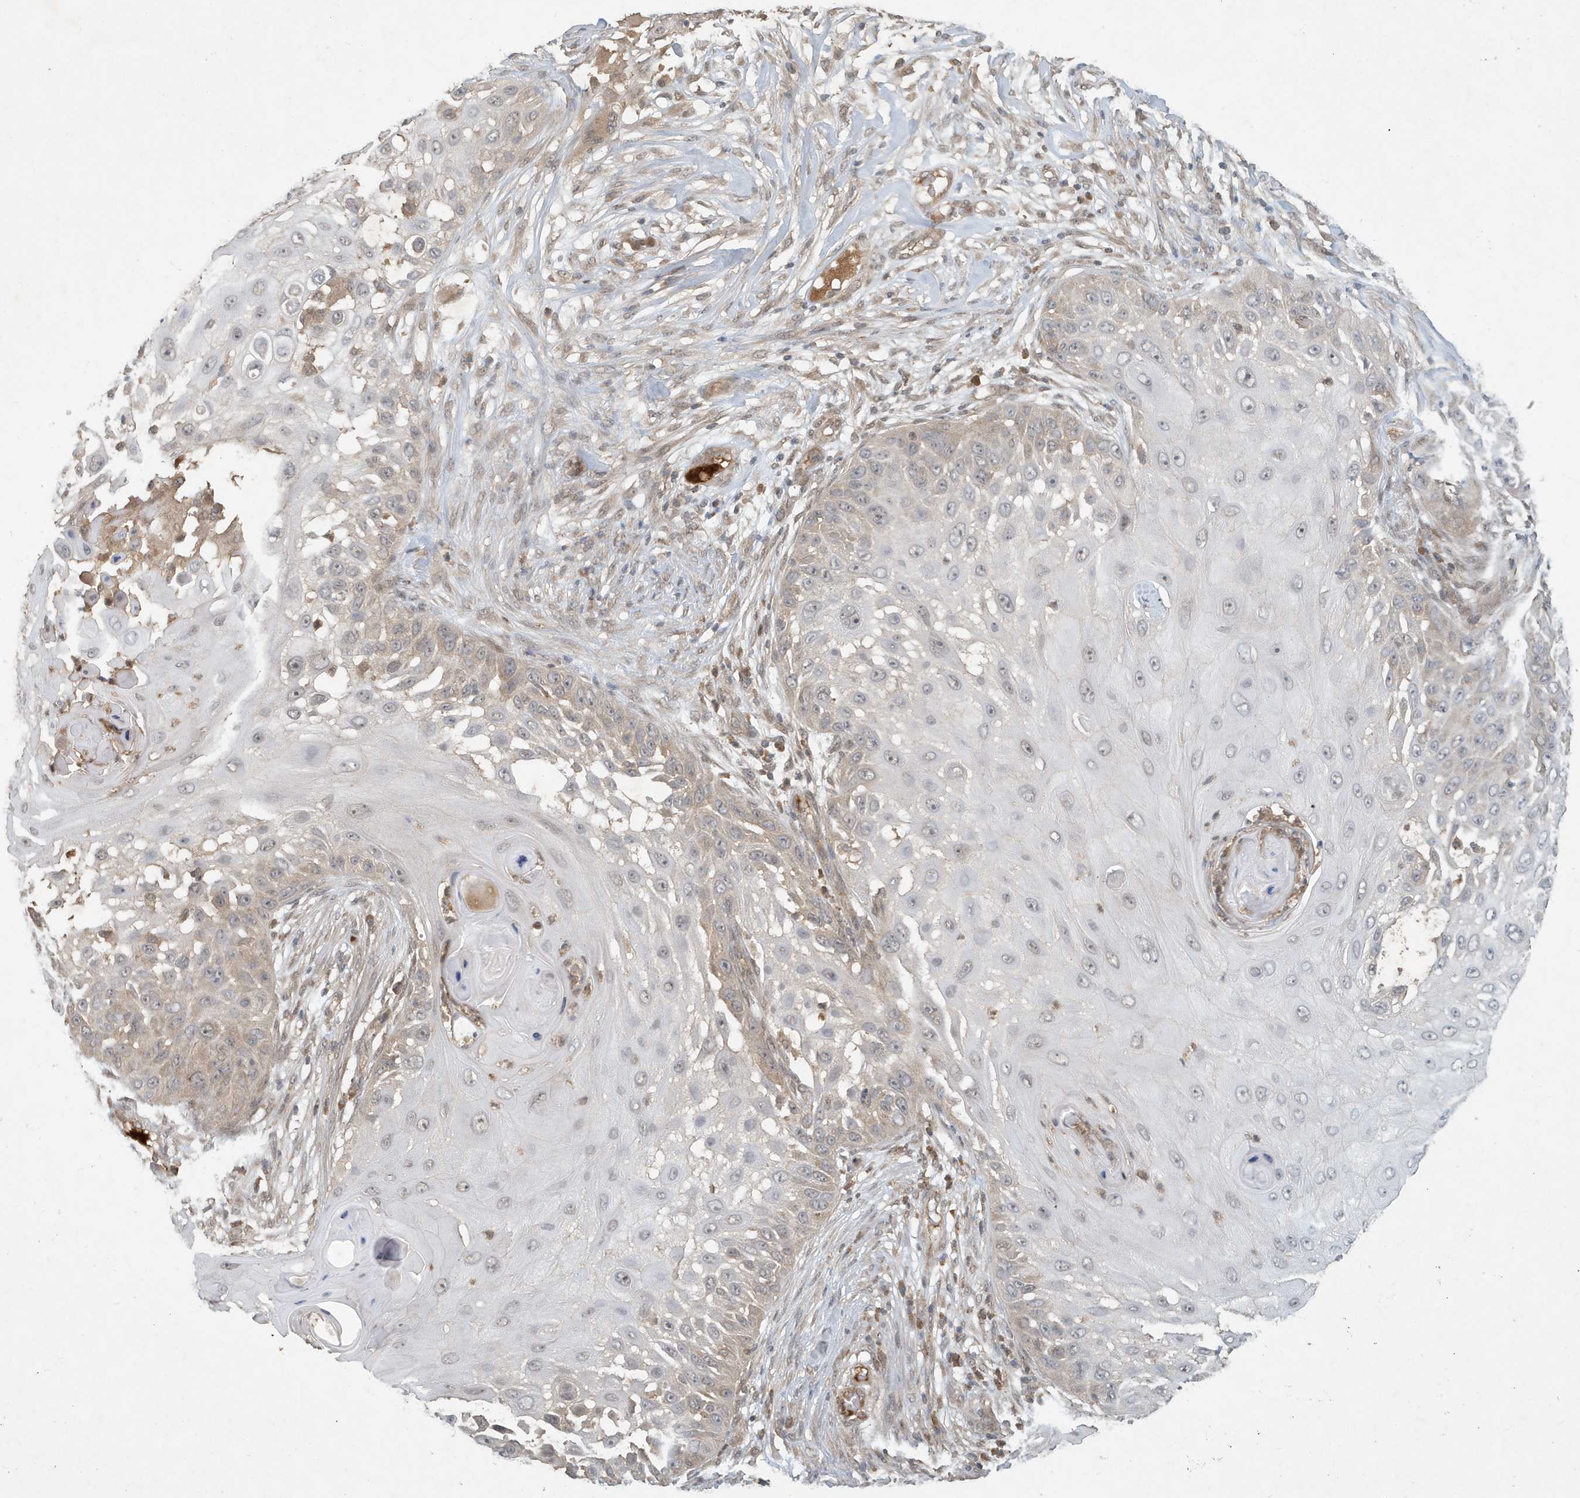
{"staining": {"intensity": "weak", "quantity": "<25%", "location": "cytoplasmic/membranous"}, "tissue": "skin cancer", "cell_type": "Tumor cells", "image_type": "cancer", "snomed": [{"axis": "morphology", "description": "Squamous cell carcinoma, NOS"}, {"axis": "topography", "description": "Skin"}], "caption": "An immunohistochemistry (IHC) image of squamous cell carcinoma (skin) is shown. There is no staining in tumor cells of squamous cell carcinoma (skin).", "gene": "ABCB9", "patient": {"sex": "female", "age": 44}}